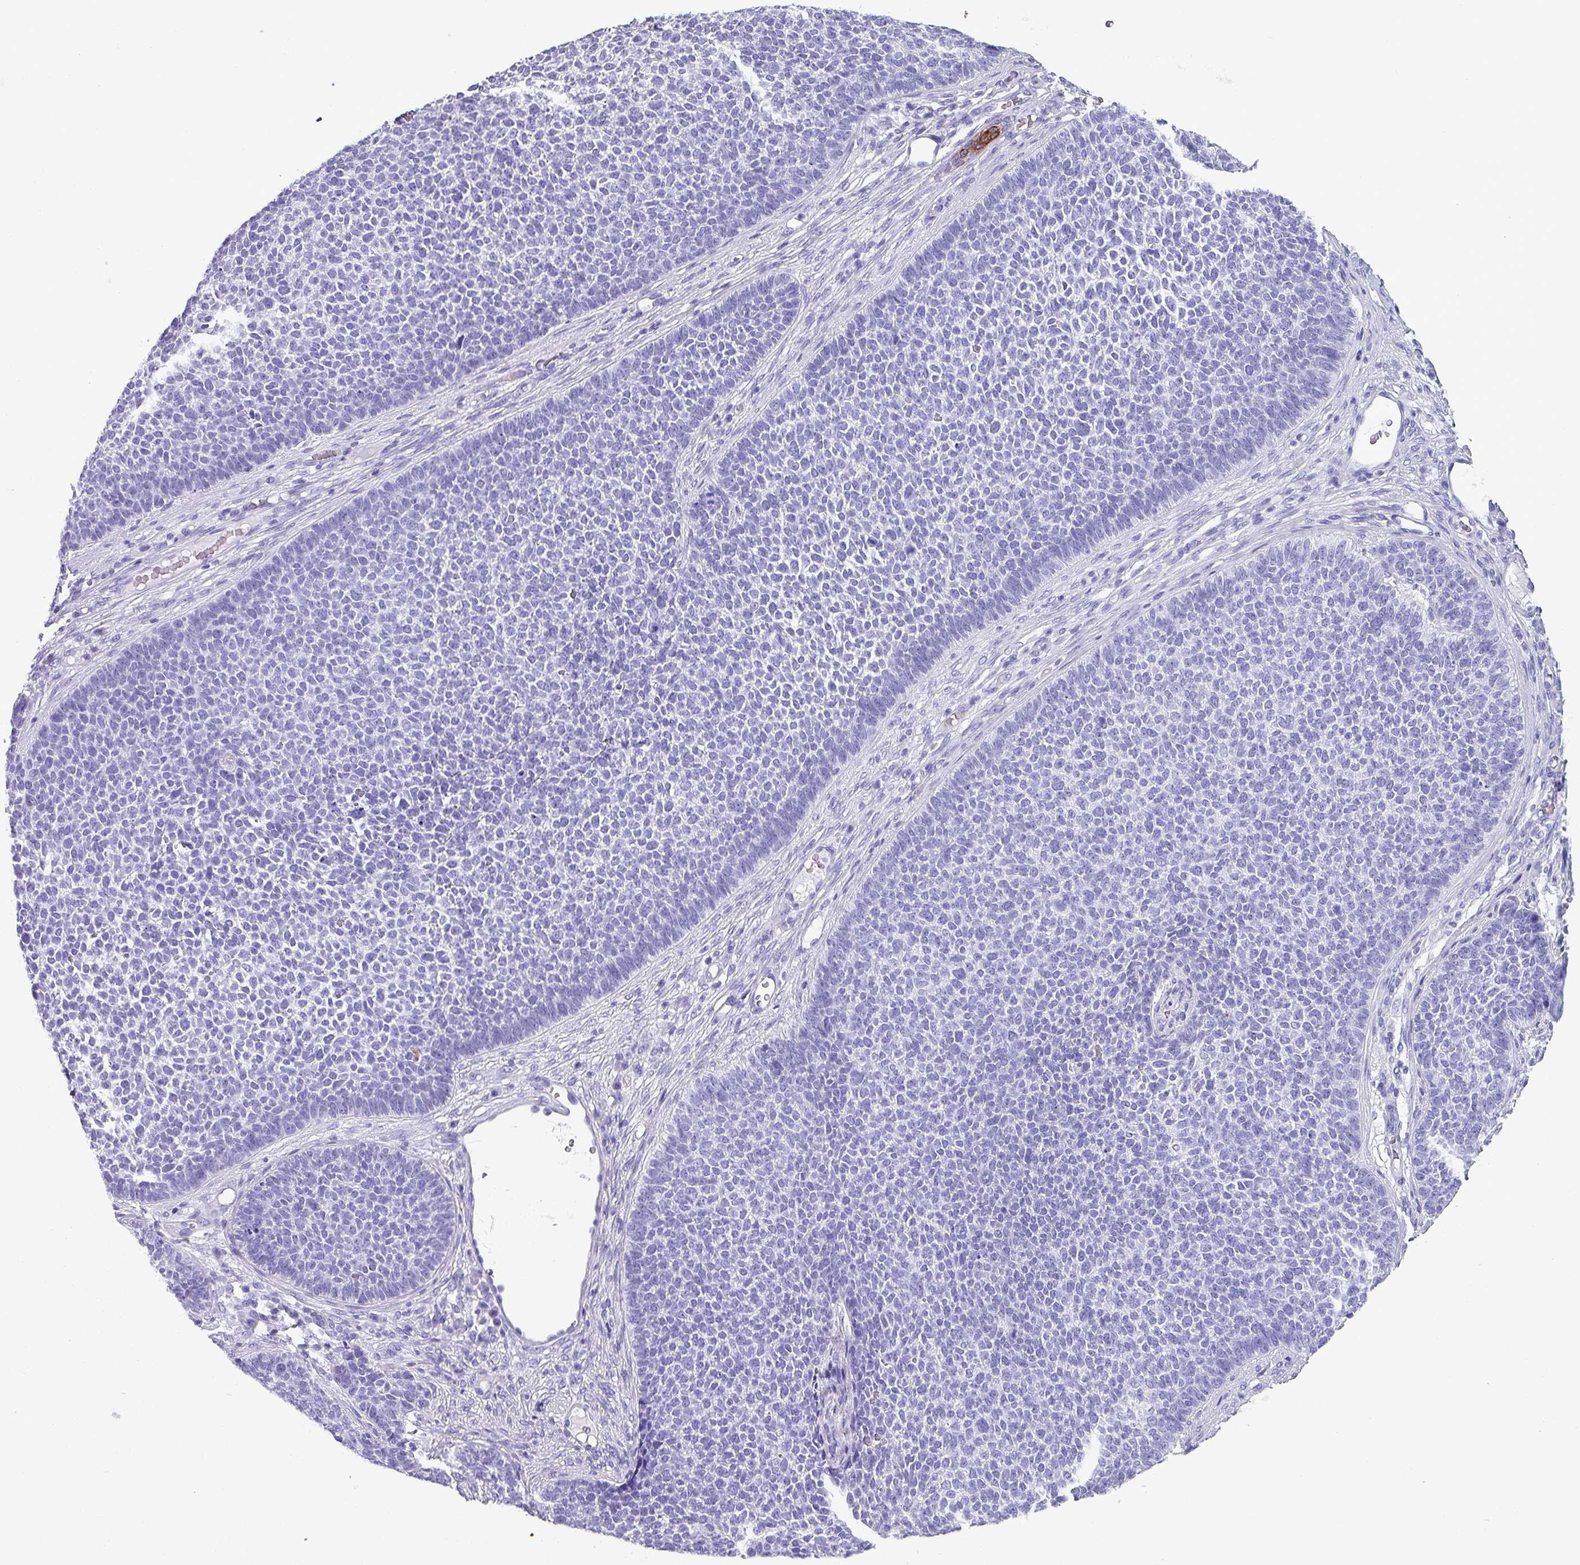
{"staining": {"intensity": "negative", "quantity": "none", "location": "none"}, "tissue": "skin cancer", "cell_type": "Tumor cells", "image_type": "cancer", "snomed": [{"axis": "morphology", "description": "Basal cell carcinoma"}, {"axis": "topography", "description": "Skin"}], "caption": "Tumor cells show no significant expression in skin cancer.", "gene": "KRT6C", "patient": {"sex": "female", "age": 84}}